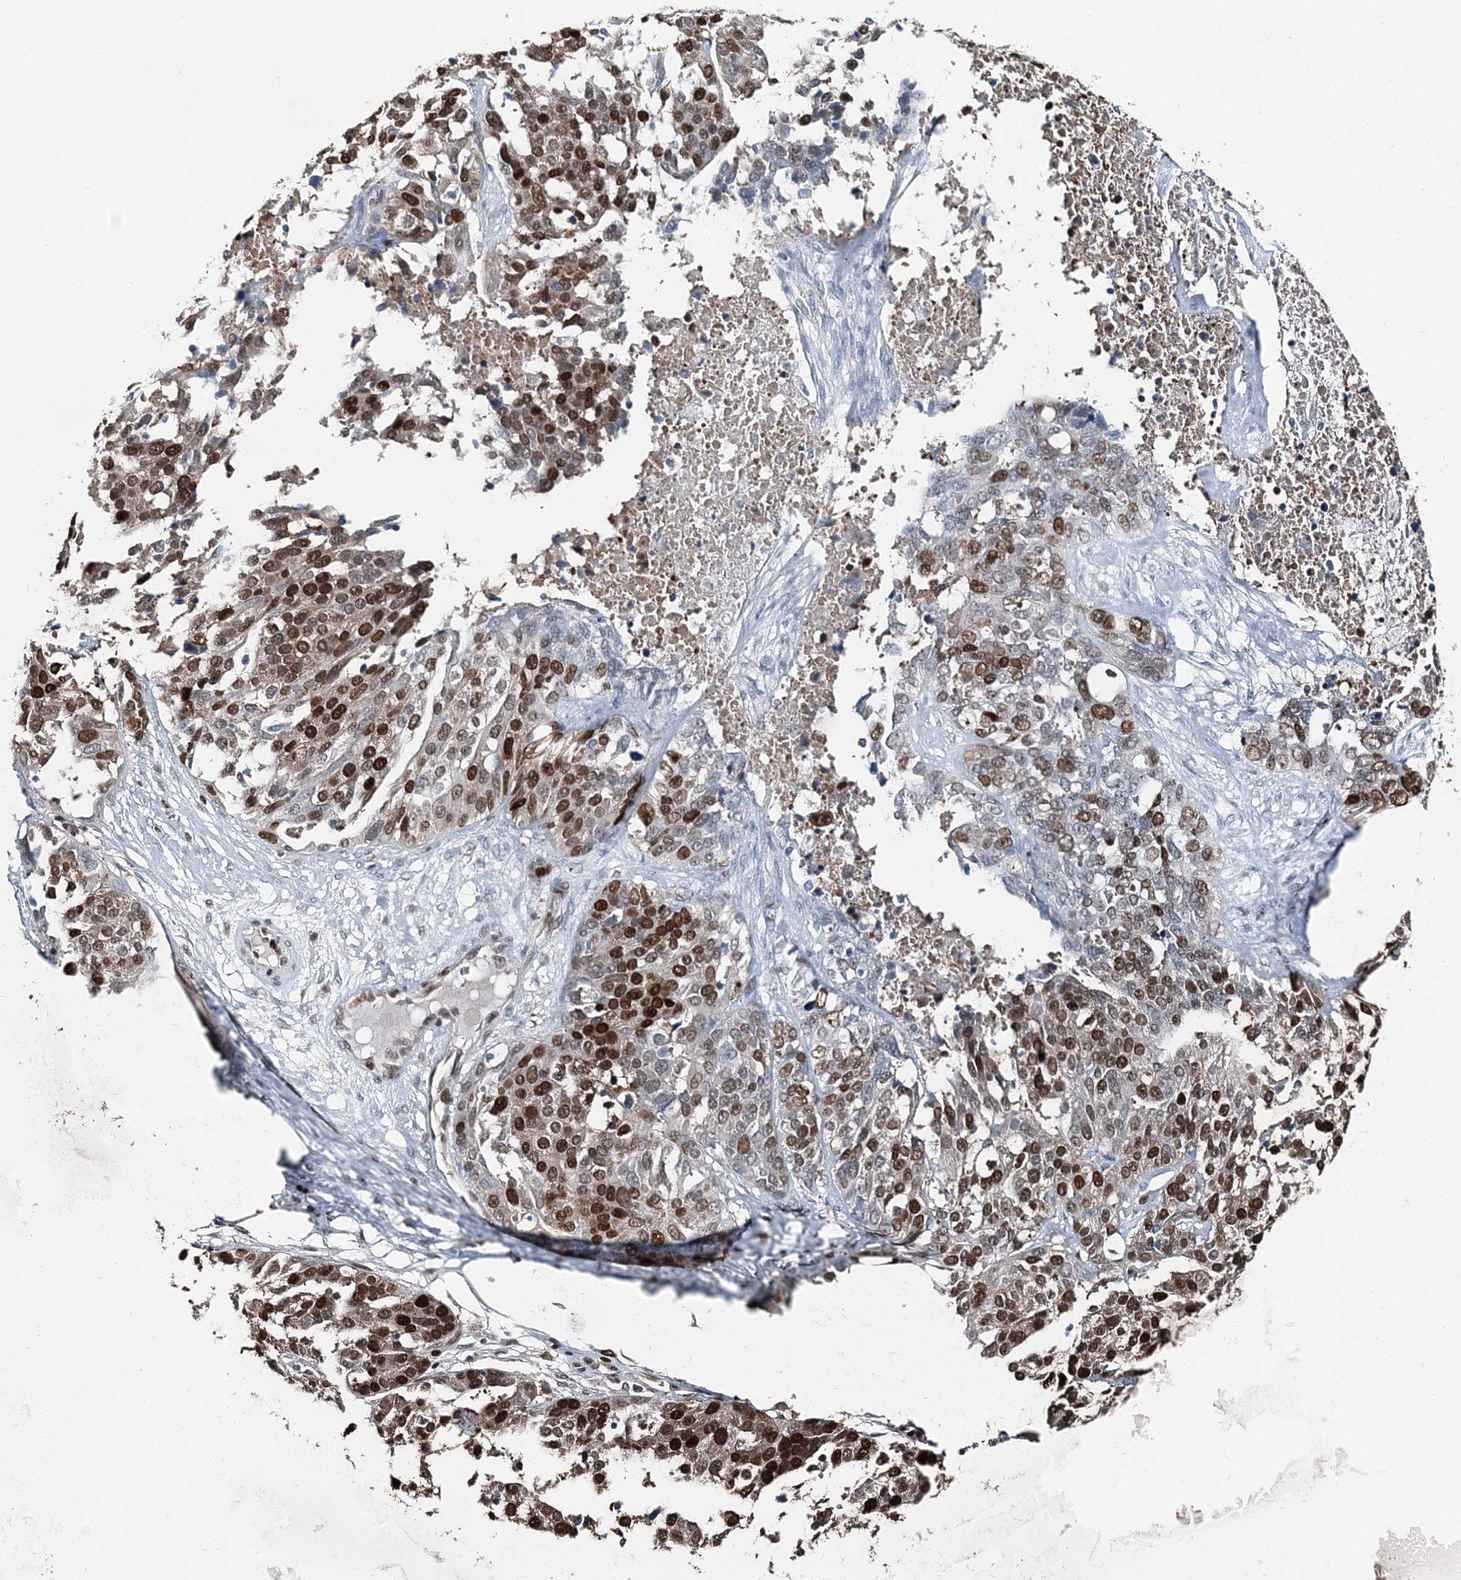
{"staining": {"intensity": "strong", "quantity": "25%-75%", "location": "nuclear"}, "tissue": "ovarian cancer", "cell_type": "Tumor cells", "image_type": "cancer", "snomed": [{"axis": "morphology", "description": "Cystadenocarcinoma, serous, NOS"}, {"axis": "topography", "description": "Ovary"}], "caption": "A brown stain labels strong nuclear positivity of a protein in human ovarian cancer tumor cells.", "gene": "HAT1", "patient": {"sex": "female", "age": 44}}